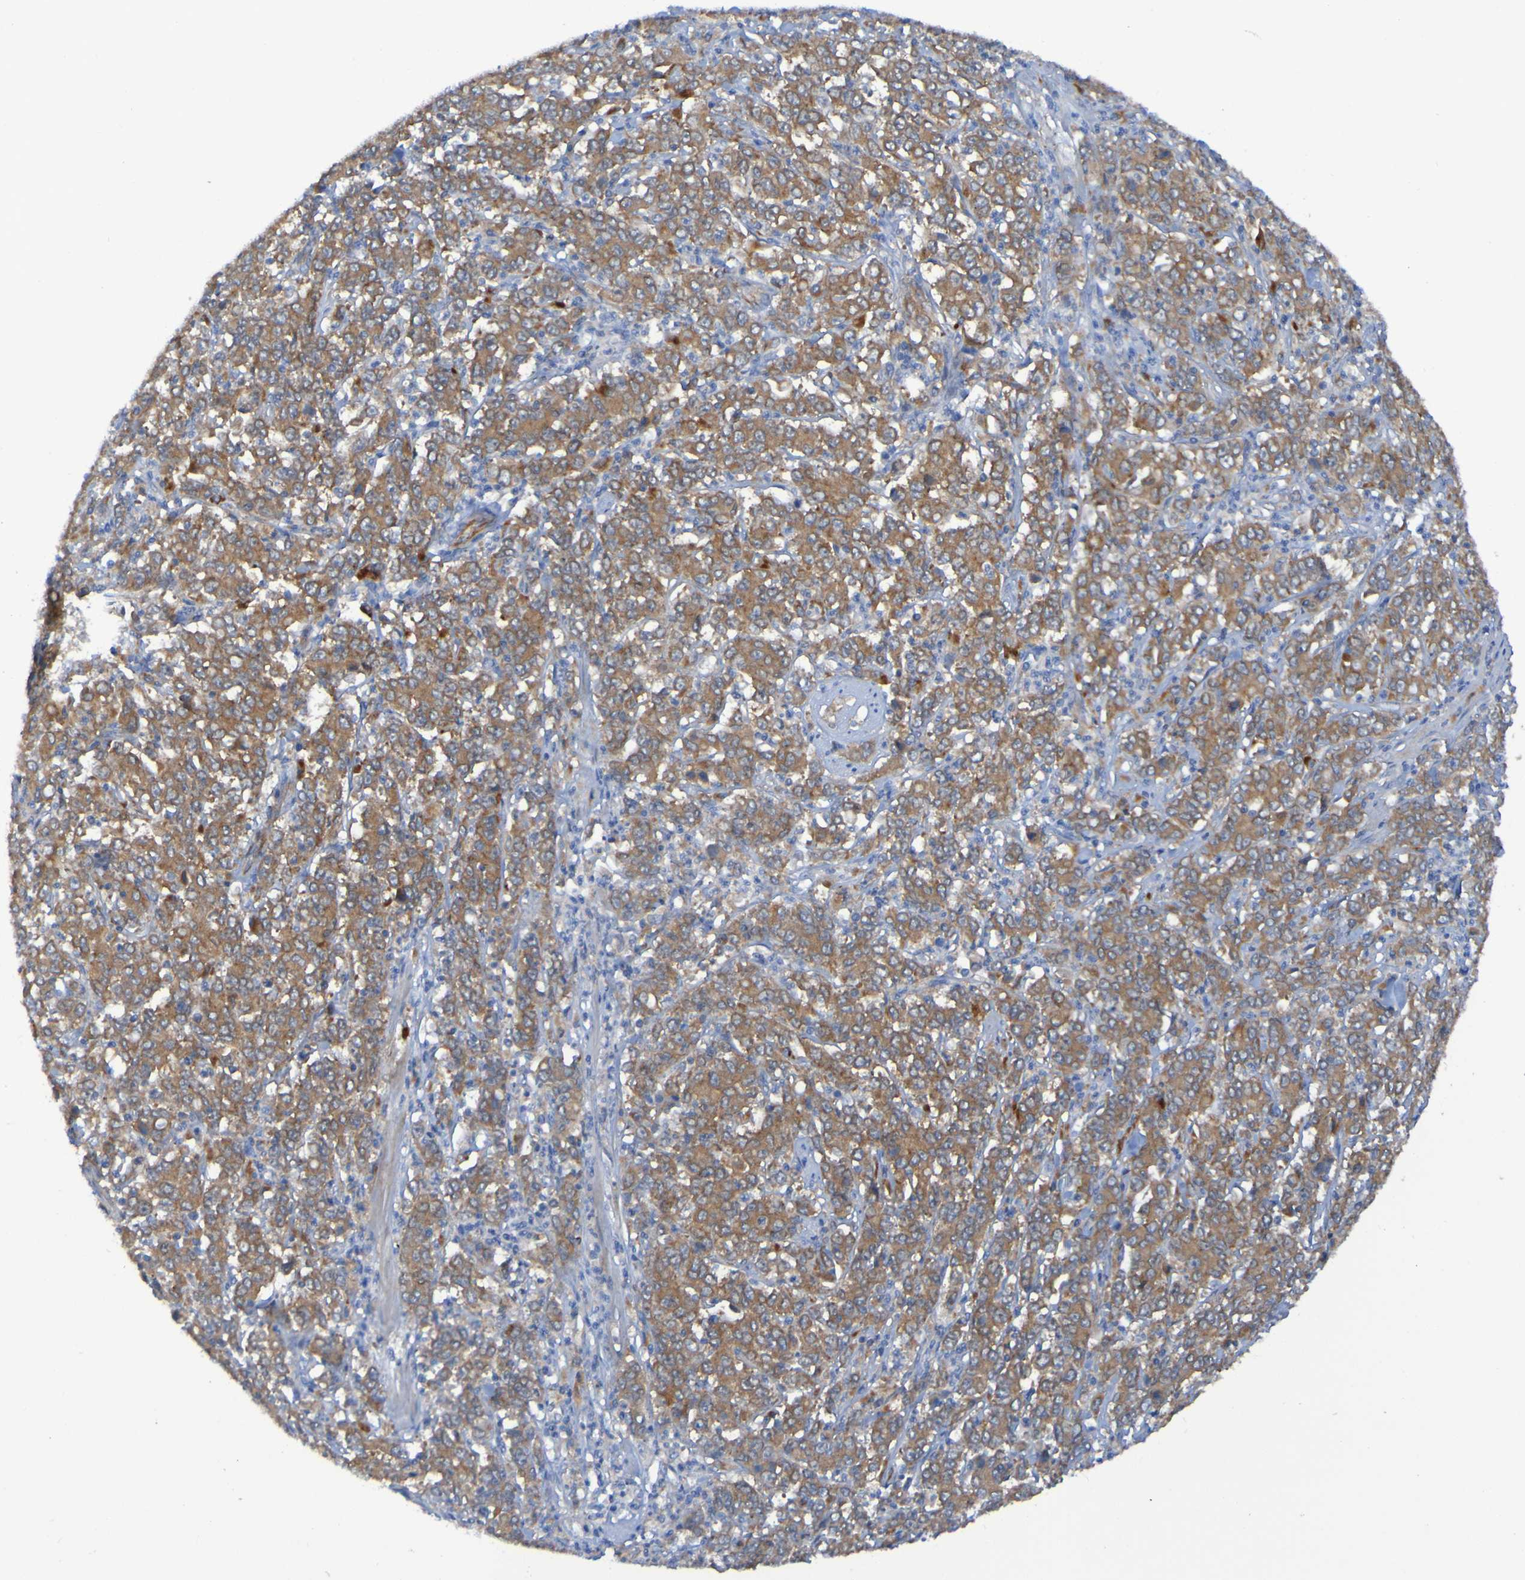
{"staining": {"intensity": "moderate", "quantity": ">75%", "location": "cytoplasmic/membranous"}, "tissue": "stomach cancer", "cell_type": "Tumor cells", "image_type": "cancer", "snomed": [{"axis": "morphology", "description": "Adenocarcinoma, NOS"}, {"axis": "topography", "description": "Stomach, lower"}], "caption": "The histopathology image shows staining of adenocarcinoma (stomach), revealing moderate cytoplasmic/membranous protein expression (brown color) within tumor cells.", "gene": "ARHGEF16", "patient": {"sex": "female", "age": 71}}